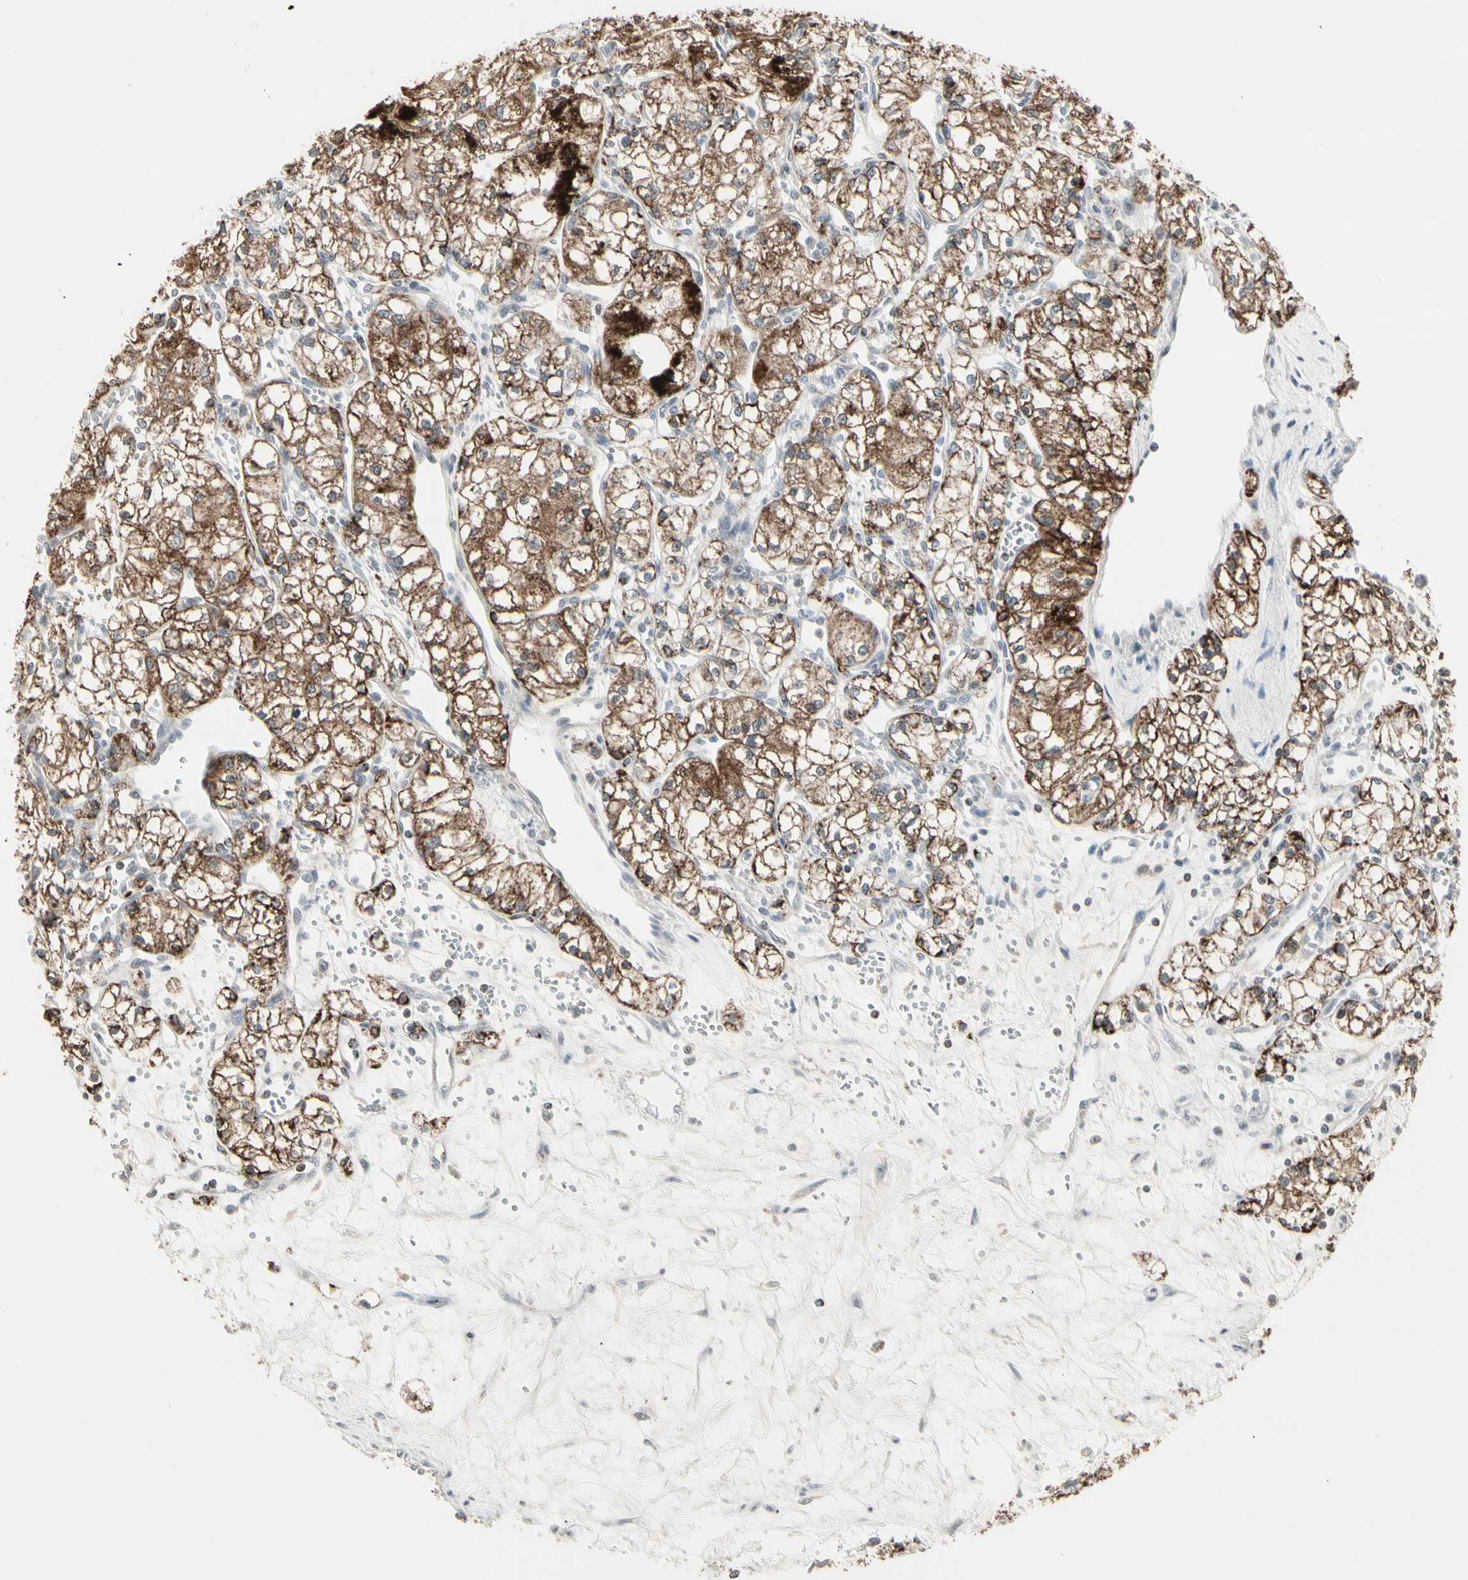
{"staining": {"intensity": "moderate", "quantity": ">75%", "location": "cytoplasmic/membranous"}, "tissue": "renal cancer", "cell_type": "Tumor cells", "image_type": "cancer", "snomed": [{"axis": "morphology", "description": "Normal tissue, NOS"}, {"axis": "morphology", "description": "Adenocarcinoma, NOS"}, {"axis": "topography", "description": "Kidney"}], "caption": "A photomicrograph of renal adenocarcinoma stained for a protein demonstrates moderate cytoplasmic/membranous brown staining in tumor cells.", "gene": "TMEM176A", "patient": {"sex": "male", "age": 59}}